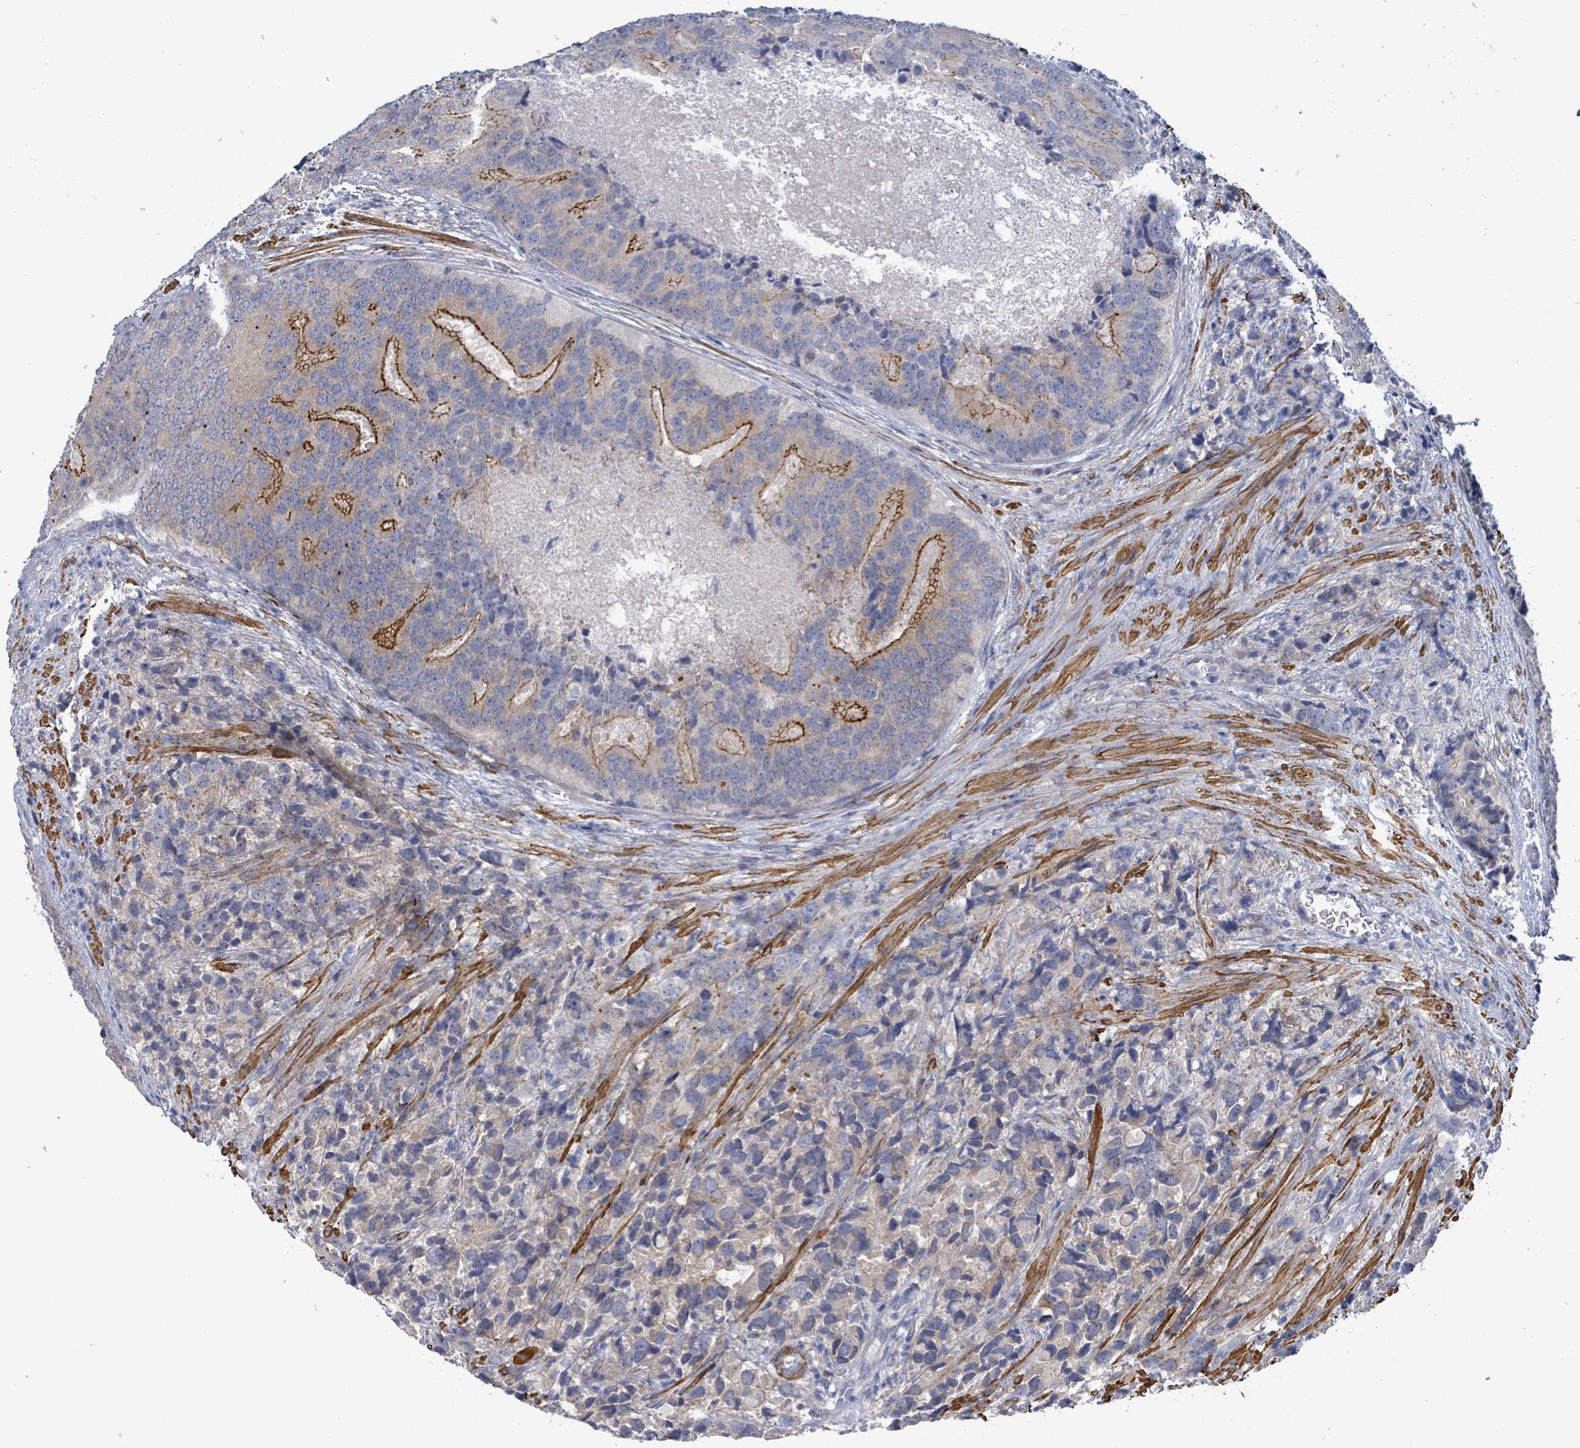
{"staining": {"intensity": "negative", "quantity": "none", "location": "none"}, "tissue": "prostate cancer", "cell_type": "Tumor cells", "image_type": "cancer", "snomed": [{"axis": "morphology", "description": "Adenocarcinoma, High grade"}, {"axis": "topography", "description": "Prostate"}], "caption": "Protein analysis of prostate adenocarcinoma (high-grade) shows no significant positivity in tumor cells.", "gene": "DMRTC1B", "patient": {"sex": "male", "age": 62}}